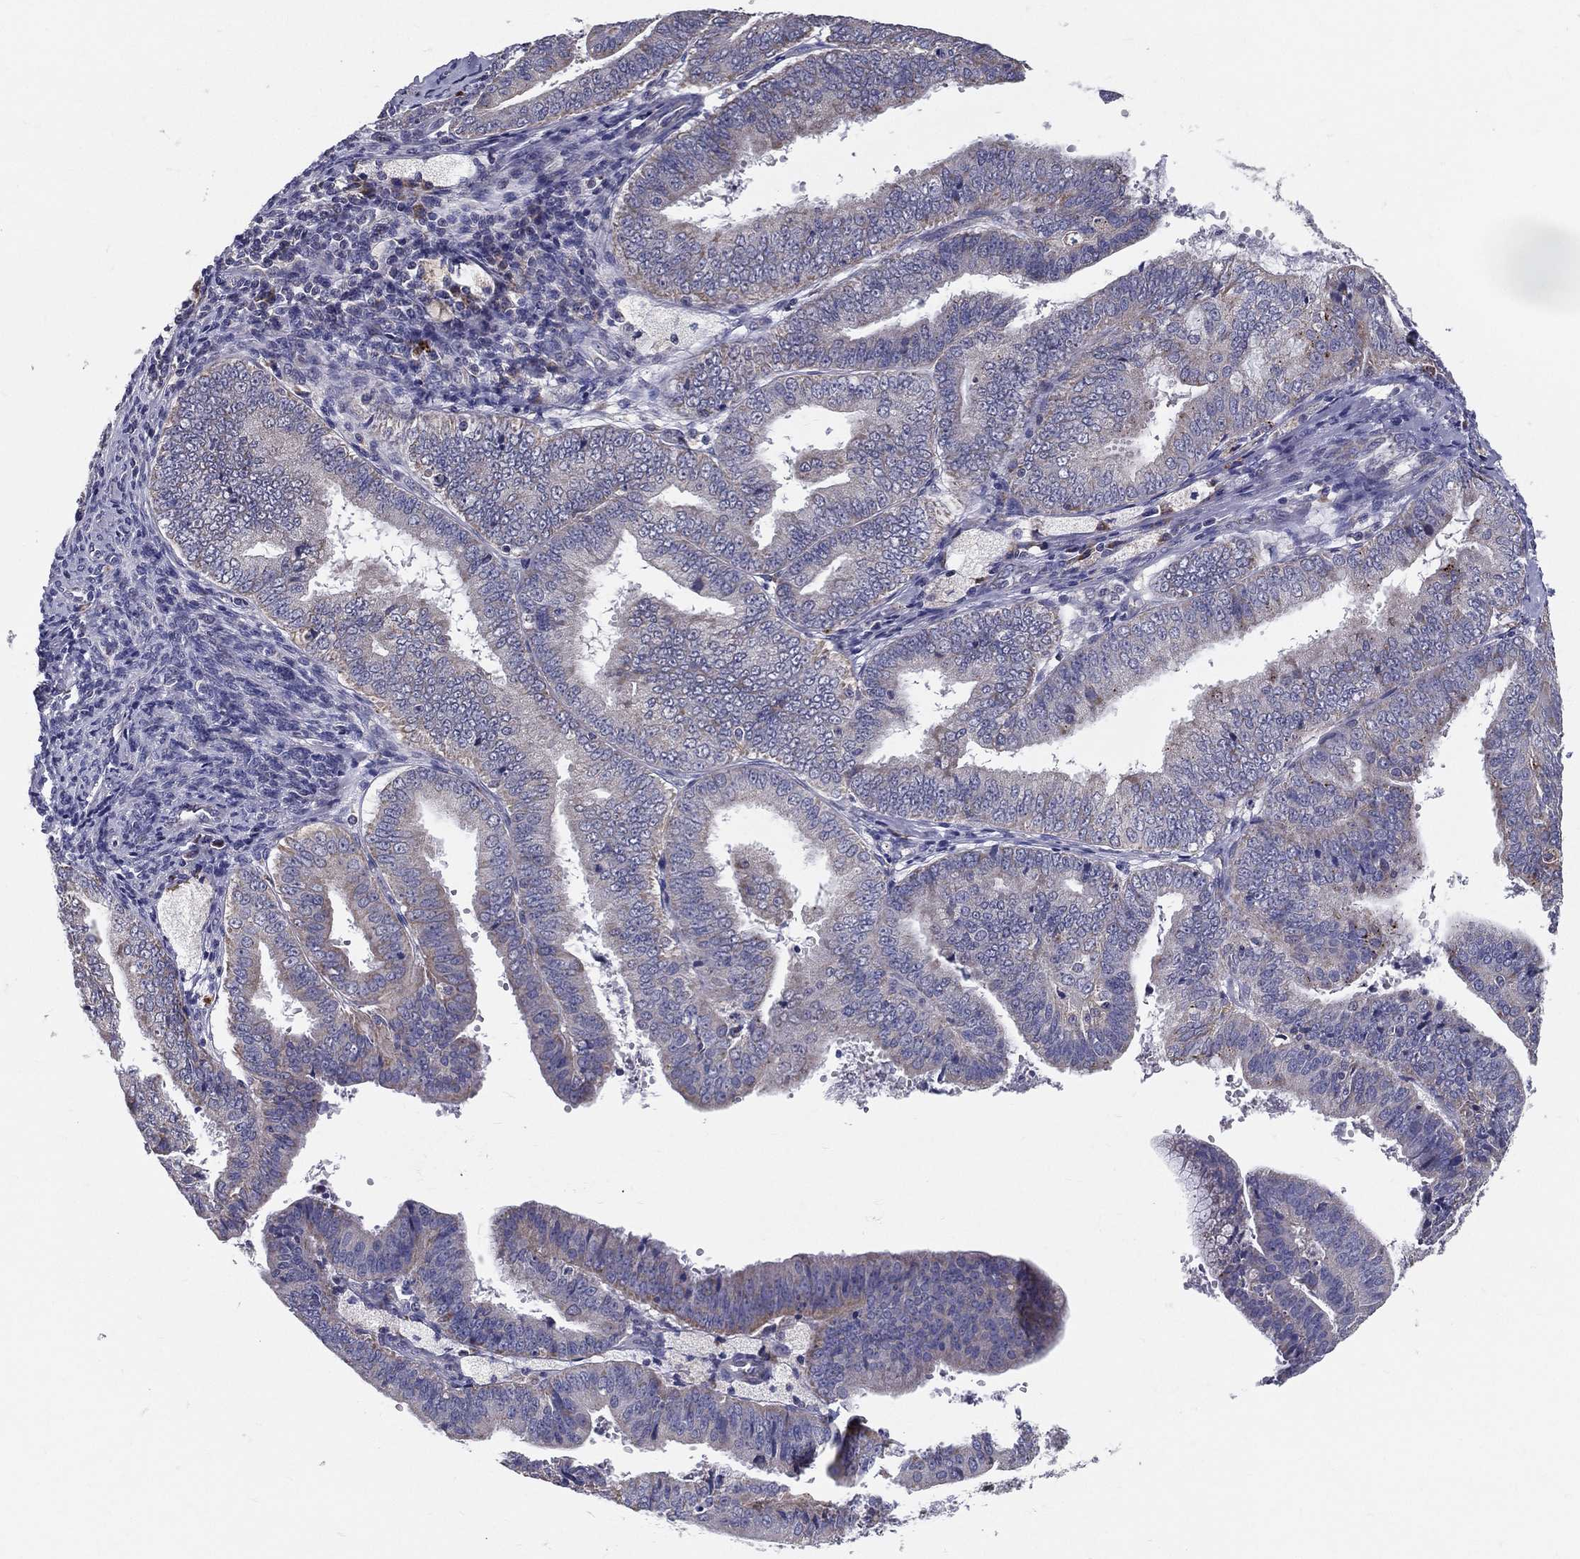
{"staining": {"intensity": "negative", "quantity": "none", "location": "none"}, "tissue": "endometrial cancer", "cell_type": "Tumor cells", "image_type": "cancer", "snomed": [{"axis": "morphology", "description": "Adenocarcinoma, NOS"}, {"axis": "topography", "description": "Endometrium"}], "caption": "Tumor cells are negative for protein expression in human adenocarcinoma (endometrial).", "gene": "PCSK1", "patient": {"sex": "female", "age": 63}}